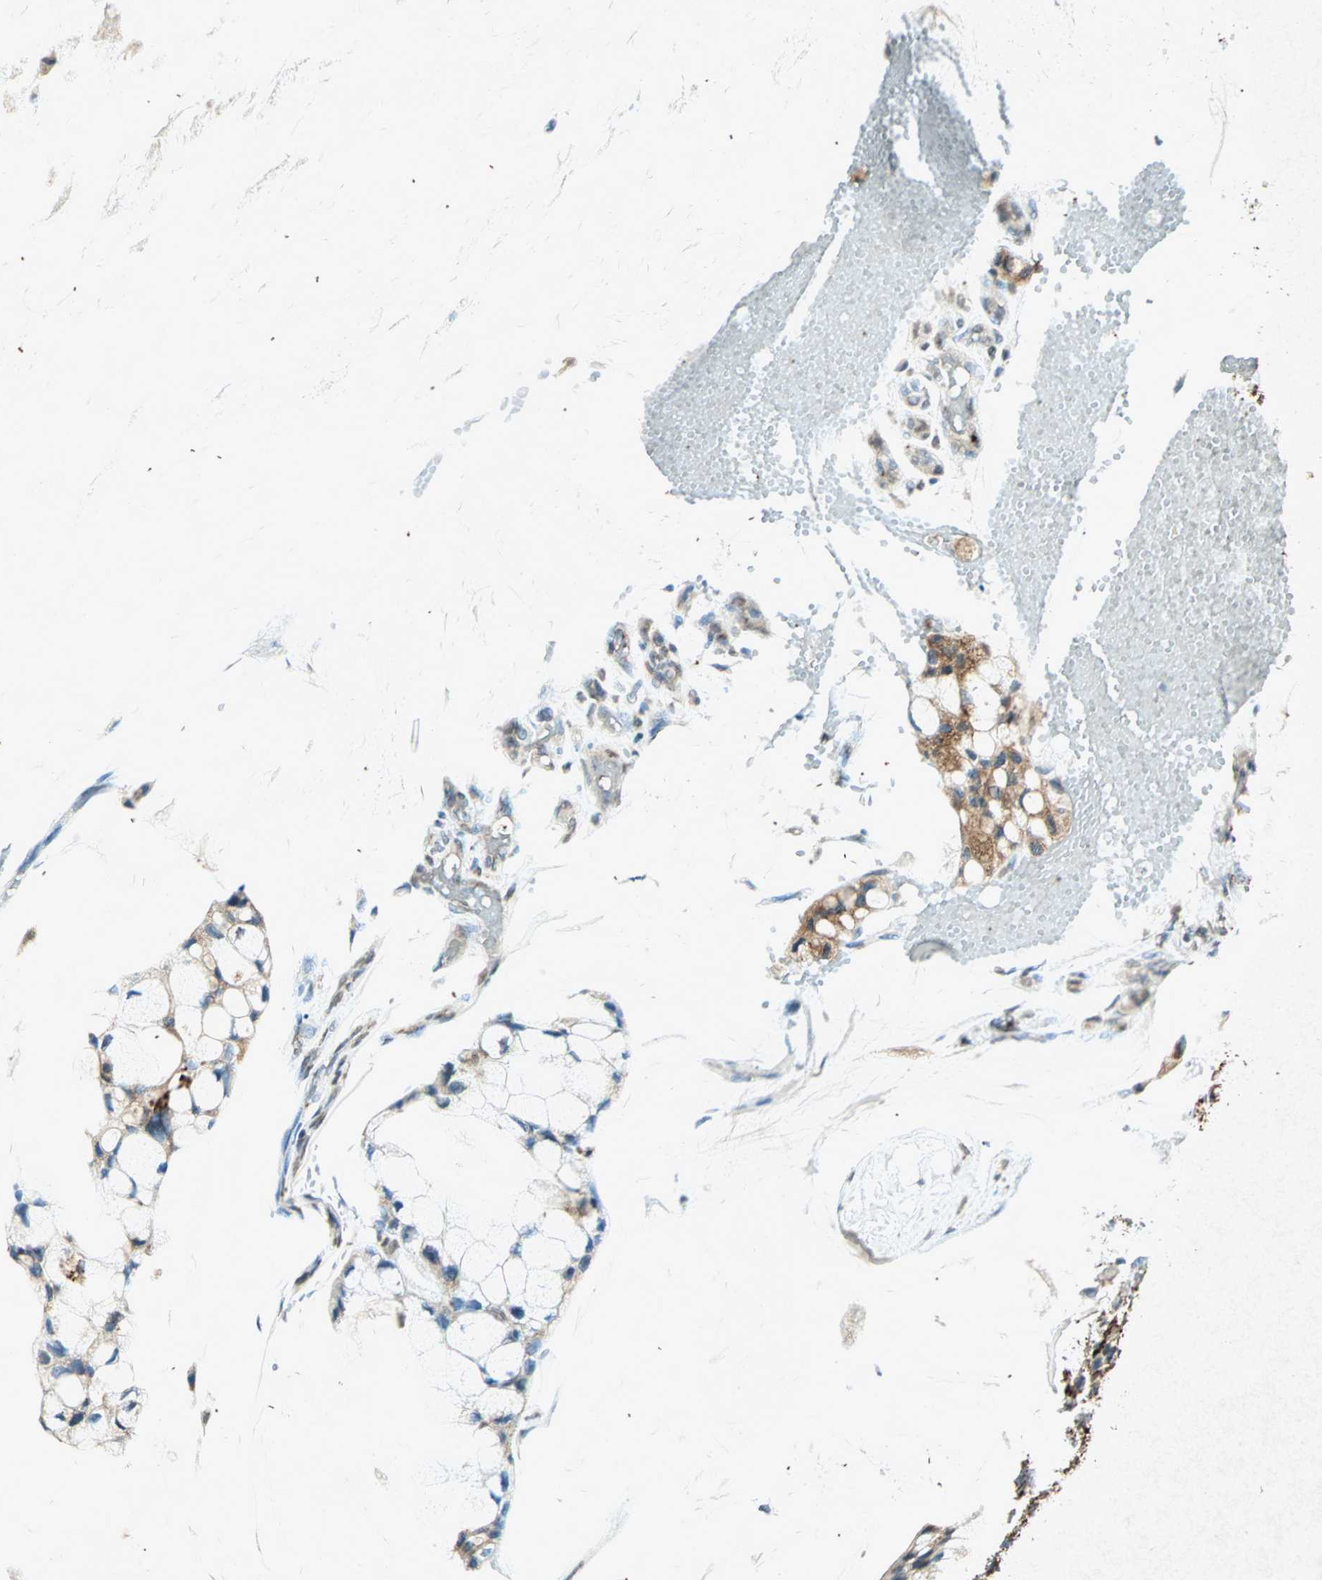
{"staining": {"intensity": "moderate", "quantity": "25%-75%", "location": "cytoplasmic/membranous"}, "tissue": "ovarian cancer", "cell_type": "Tumor cells", "image_type": "cancer", "snomed": [{"axis": "morphology", "description": "Cystadenocarcinoma, mucinous, NOS"}, {"axis": "topography", "description": "Ovary"}], "caption": "Ovarian cancer stained with a protein marker shows moderate staining in tumor cells.", "gene": "PSEN1", "patient": {"sex": "female", "age": 39}}